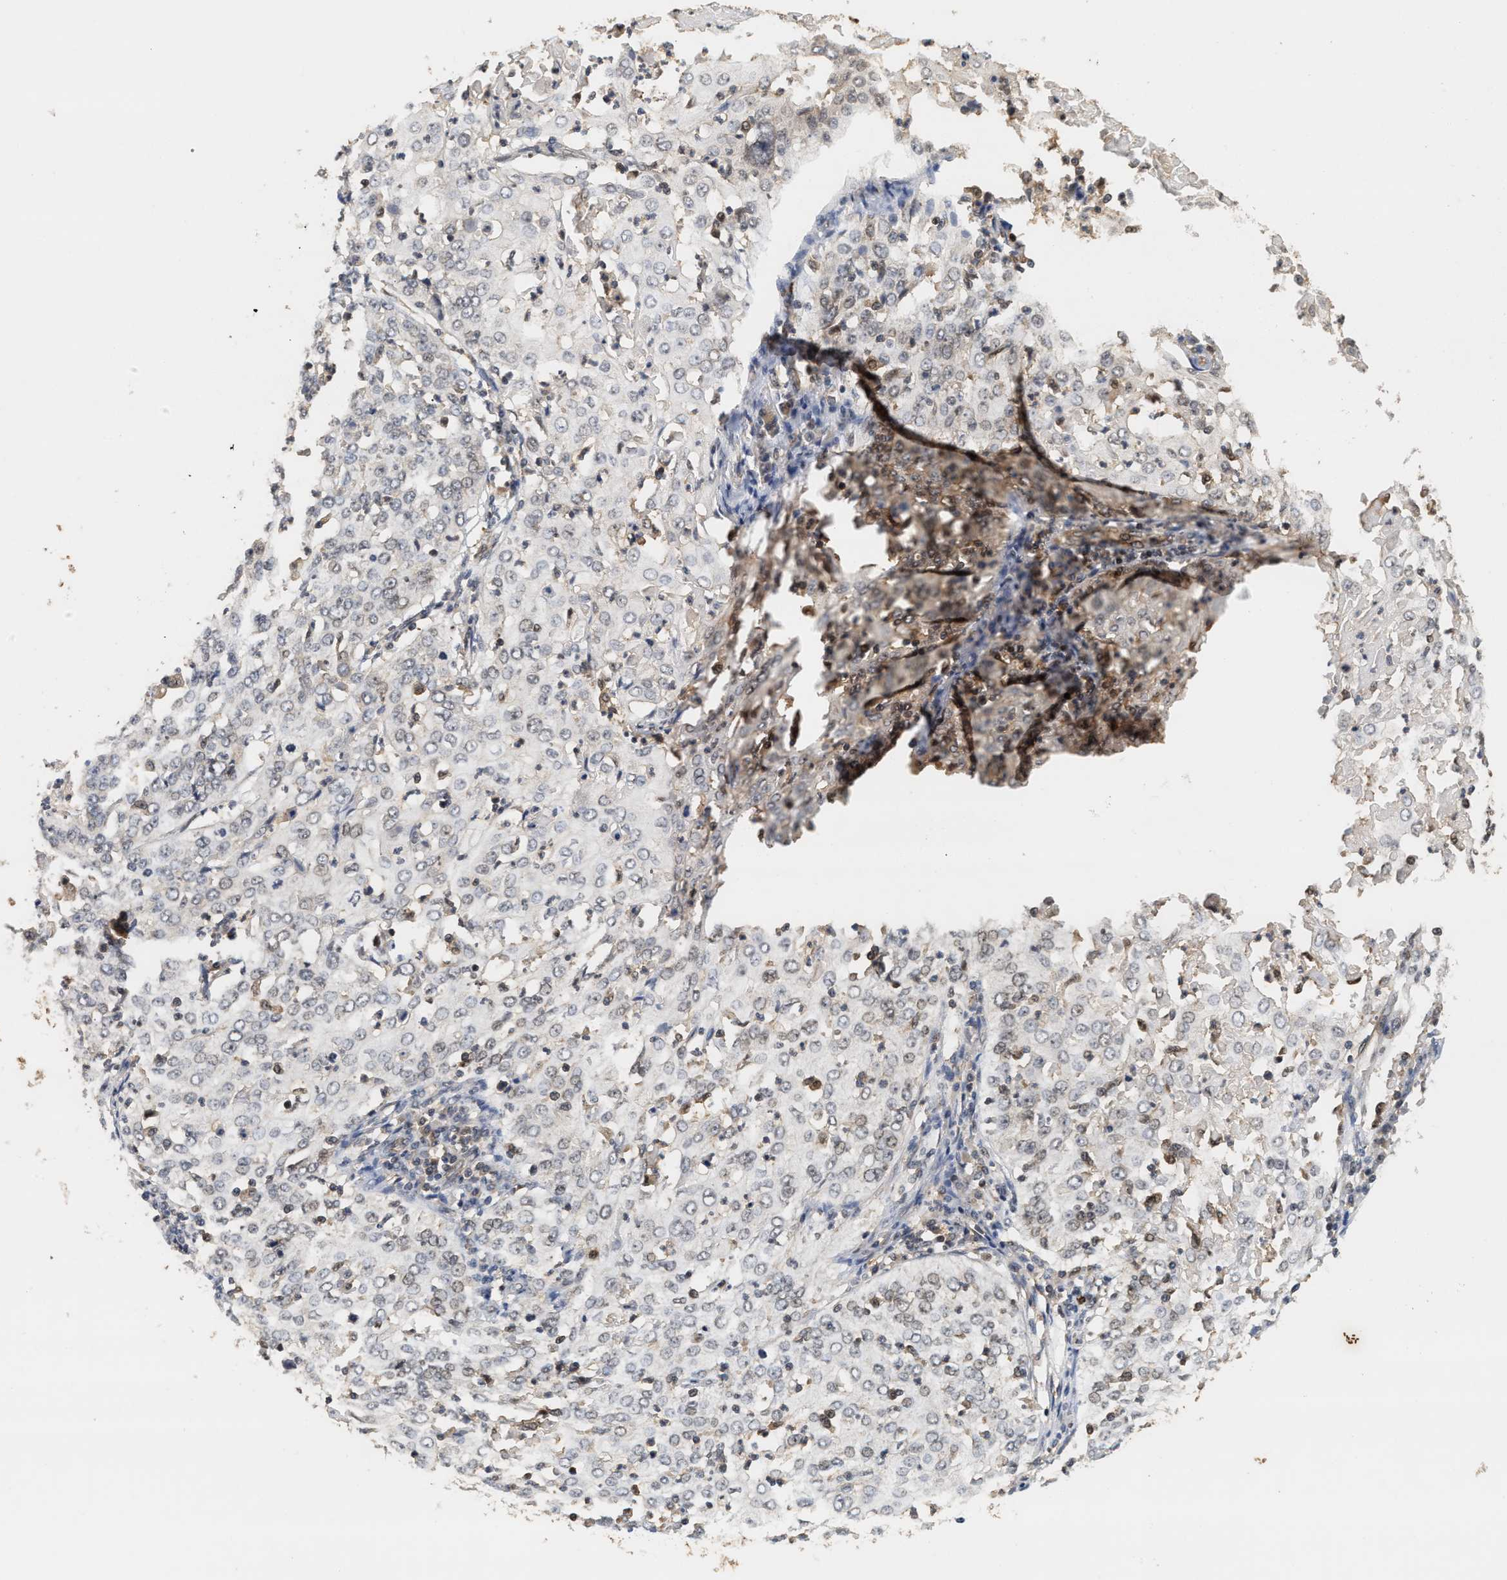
{"staining": {"intensity": "weak", "quantity": "<25%", "location": "nuclear"}, "tissue": "cervical cancer", "cell_type": "Tumor cells", "image_type": "cancer", "snomed": [{"axis": "morphology", "description": "Squamous cell carcinoma, NOS"}, {"axis": "topography", "description": "Cervix"}], "caption": "This is a micrograph of immunohistochemistry staining of cervical cancer, which shows no expression in tumor cells.", "gene": "ABHD5", "patient": {"sex": "female", "age": 39}}